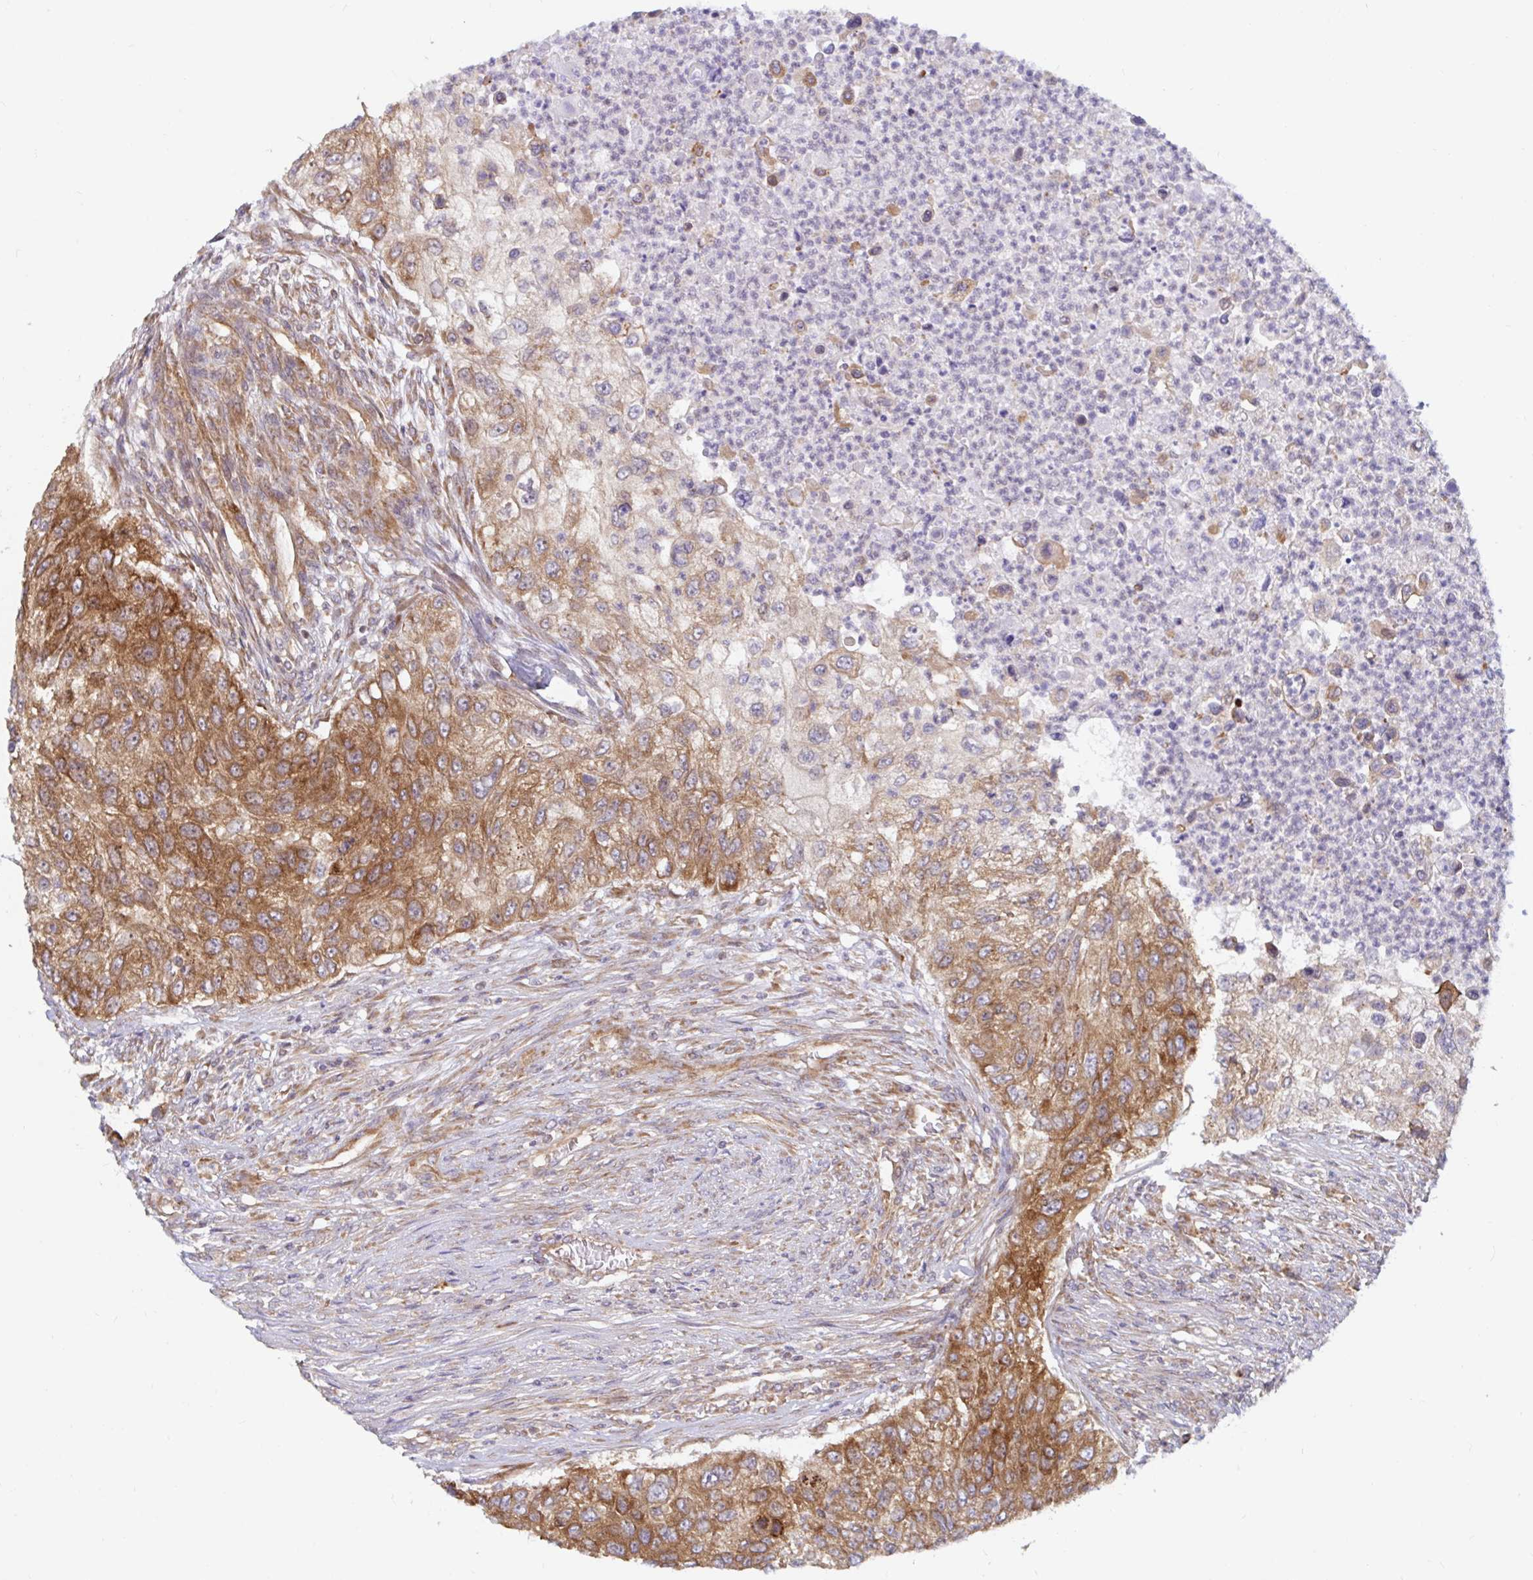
{"staining": {"intensity": "moderate", "quantity": ">75%", "location": "cytoplasmic/membranous"}, "tissue": "urothelial cancer", "cell_type": "Tumor cells", "image_type": "cancer", "snomed": [{"axis": "morphology", "description": "Urothelial carcinoma, High grade"}, {"axis": "topography", "description": "Urinary bladder"}], "caption": "An immunohistochemistry (IHC) image of neoplastic tissue is shown. Protein staining in brown highlights moderate cytoplasmic/membranous positivity in high-grade urothelial carcinoma within tumor cells.", "gene": "LARP1", "patient": {"sex": "female", "age": 60}}